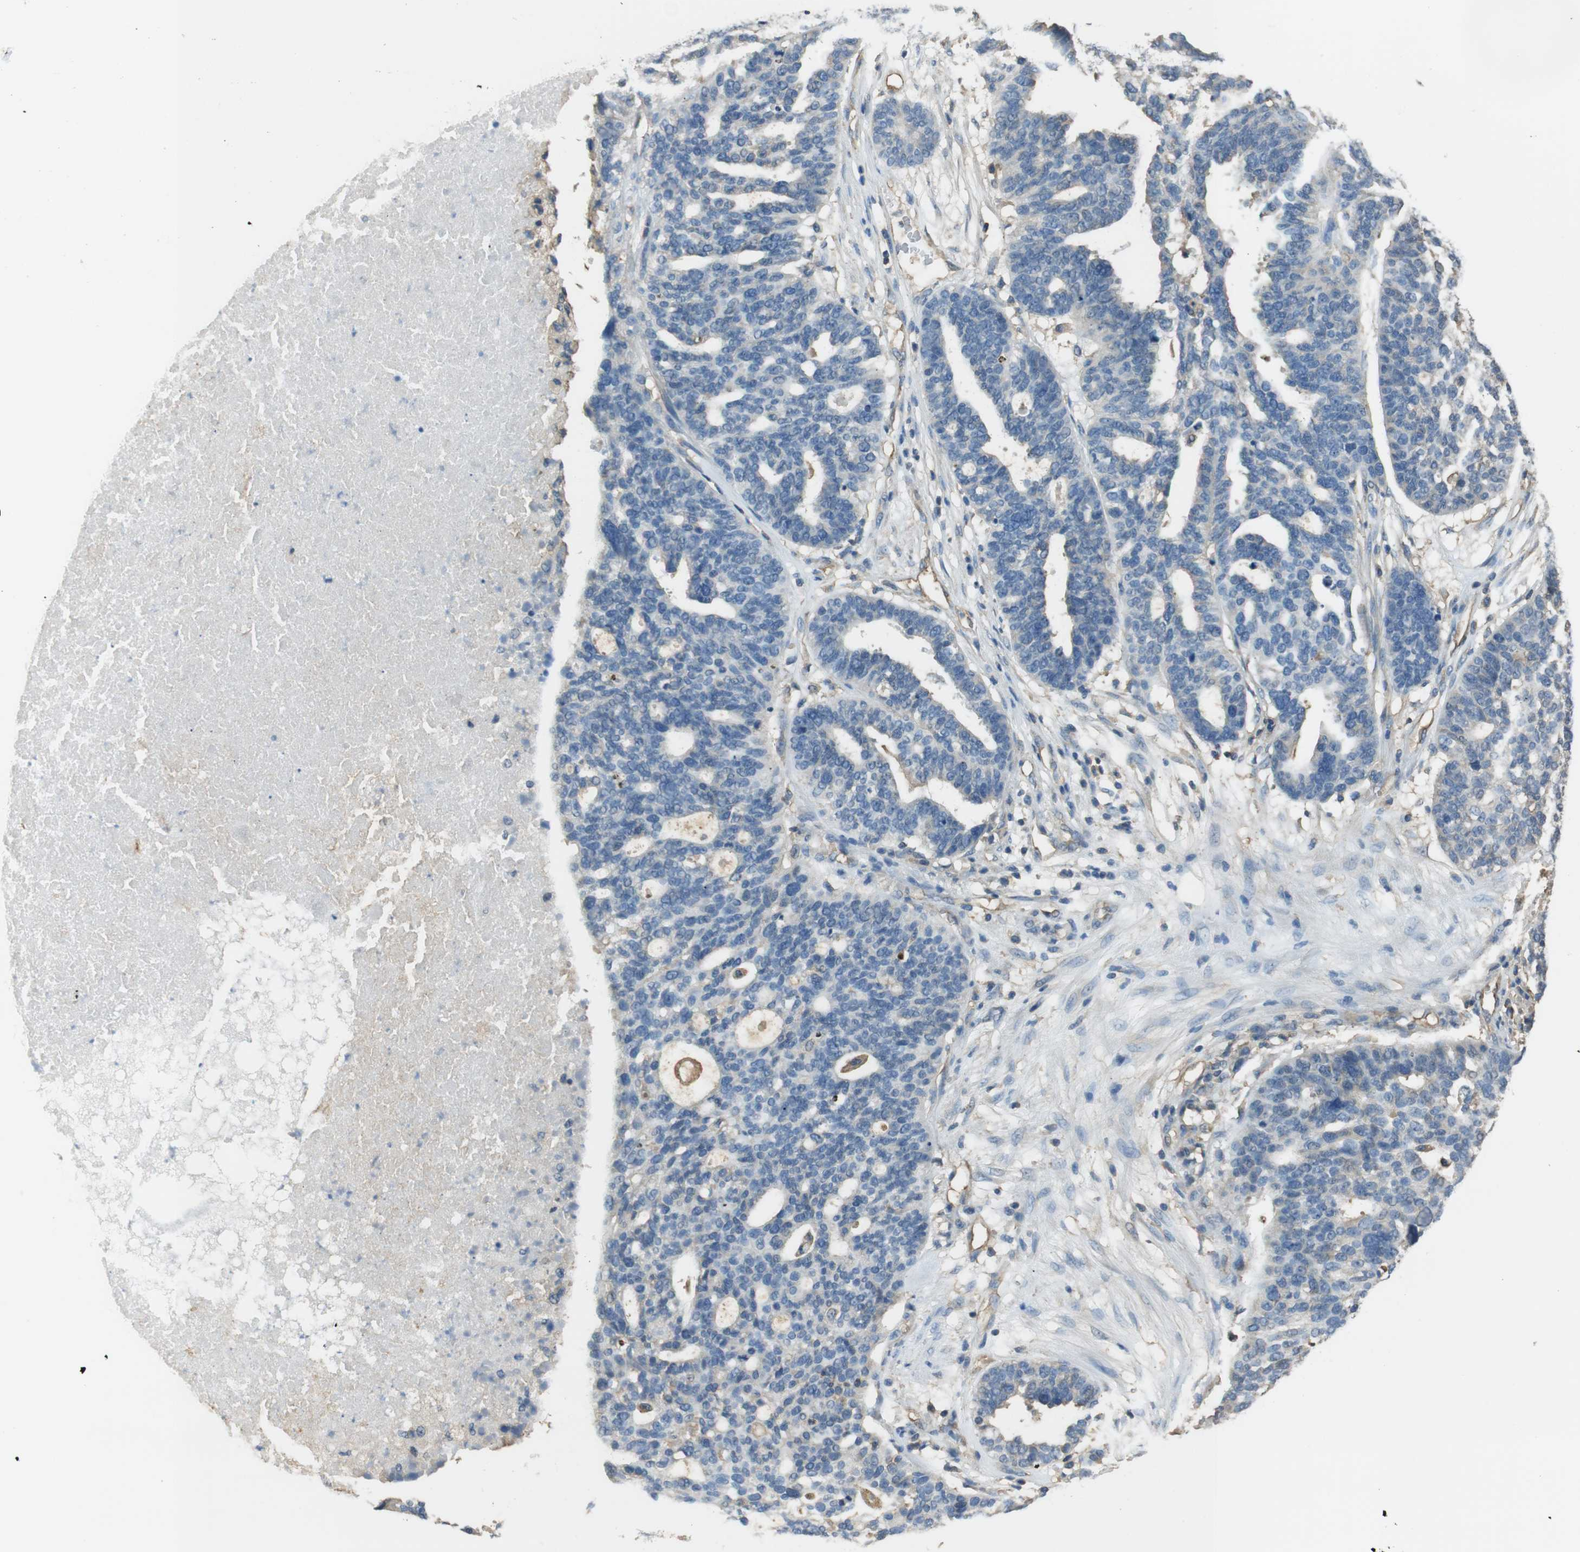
{"staining": {"intensity": "negative", "quantity": "none", "location": "none"}, "tissue": "ovarian cancer", "cell_type": "Tumor cells", "image_type": "cancer", "snomed": [{"axis": "morphology", "description": "Cystadenocarcinoma, serous, NOS"}, {"axis": "topography", "description": "Ovary"}], "caption": "Tumor cells show no significant expression in serous cystadenocarcinoma (ovarian). (Brightfield microscopy of DAB immunohistochemistry (IHC) at high magnification).", "gene": "FCAR", "patient": {"sex": "female", "age": 59}}